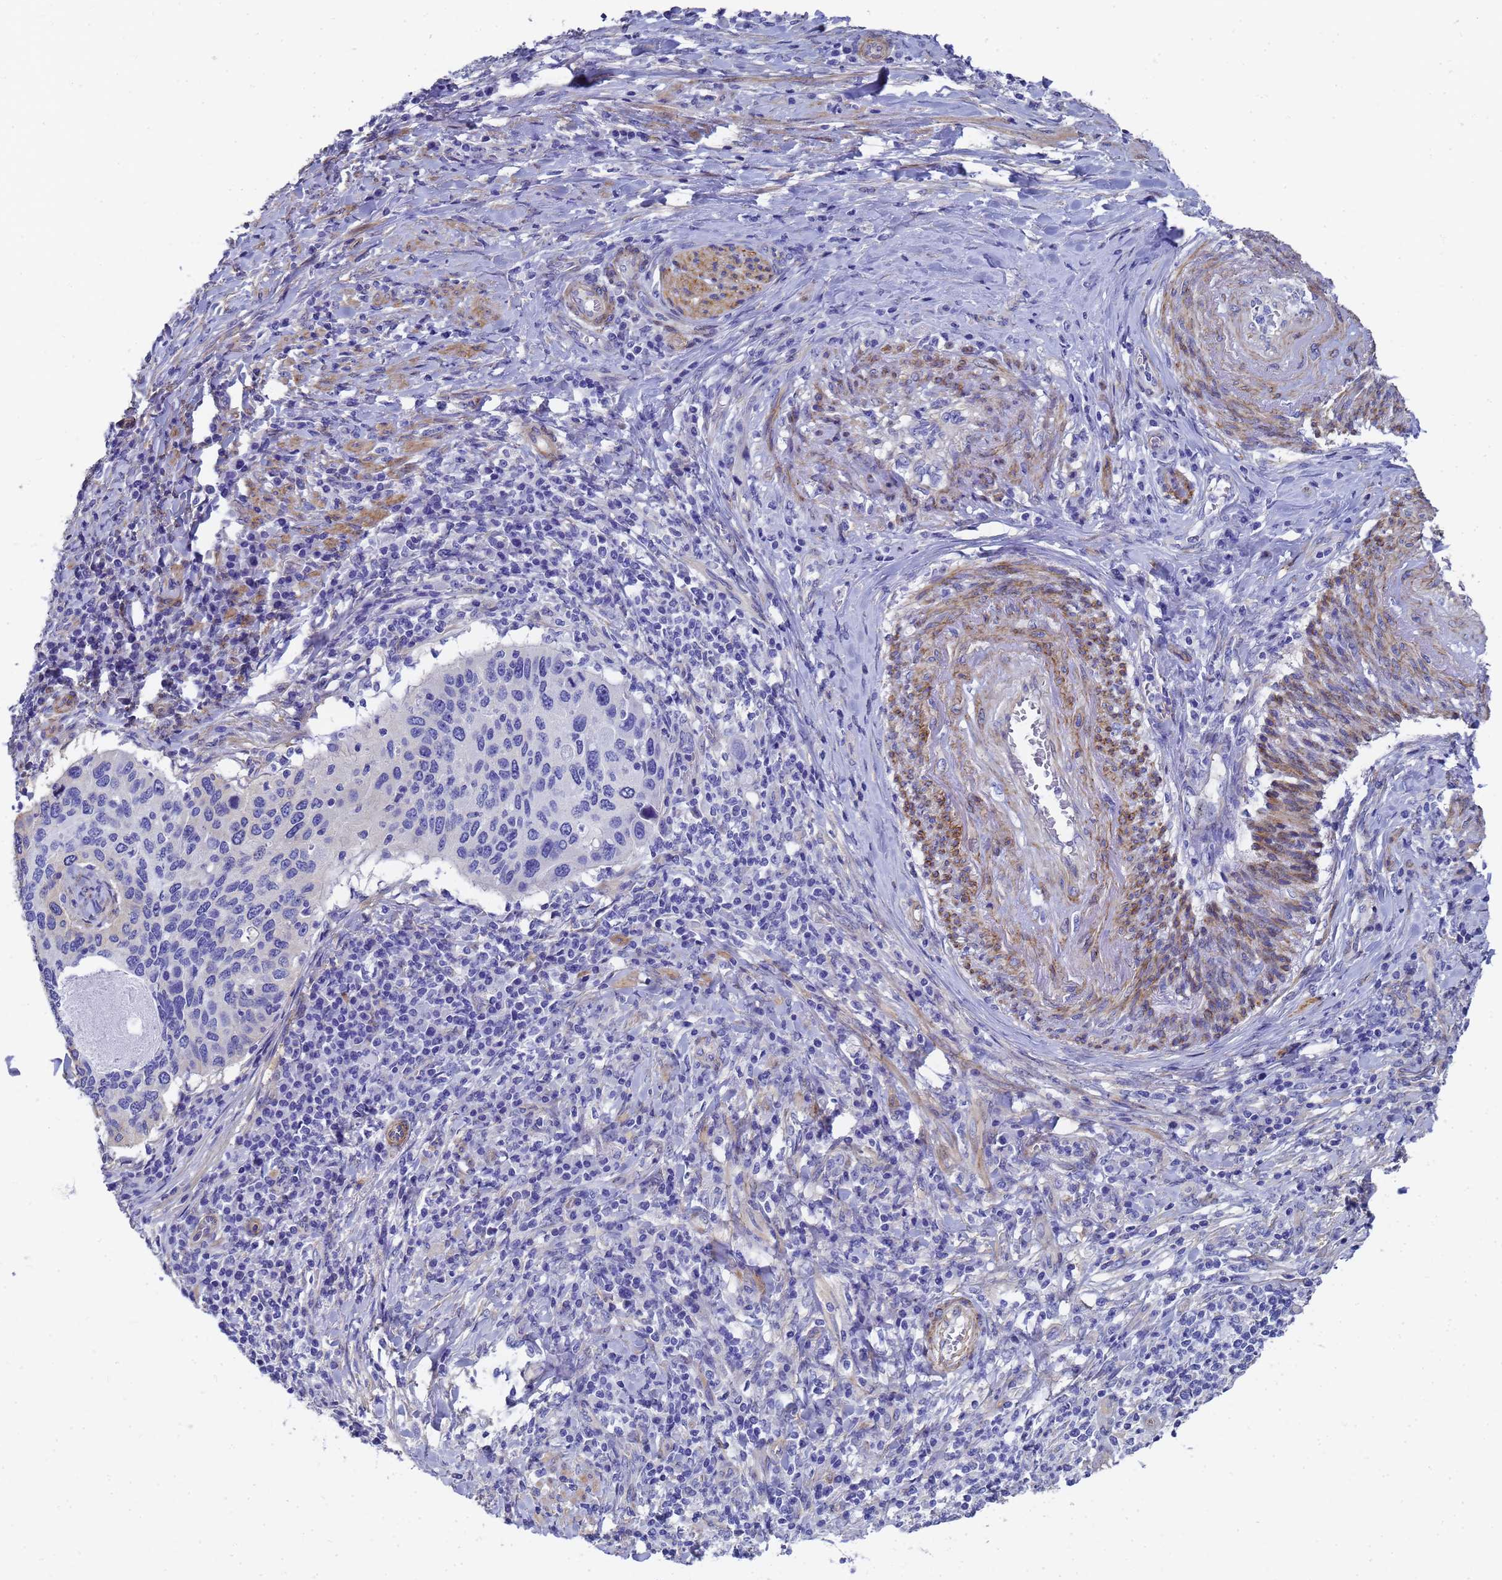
{"staining": {"intensity": "negative", "quantity": "none", "location": "none"}, "tissue": "cervical cancer", "cell_type": "Tumor cells", "image_type": "cancer", "snomed": [{"axis": "morphology", "description": "Squamous cell carcinoma, NOS"}, {"axis": "topography", "description": "Cervix"}], "caption": "This is an immunohistochemistry photomicrograph of human squamous cell carcinoma (cervical). There is no positivity in tumor cells.", "gene": "TUBB1", "patient": {"sex": "female", "age": 38}}